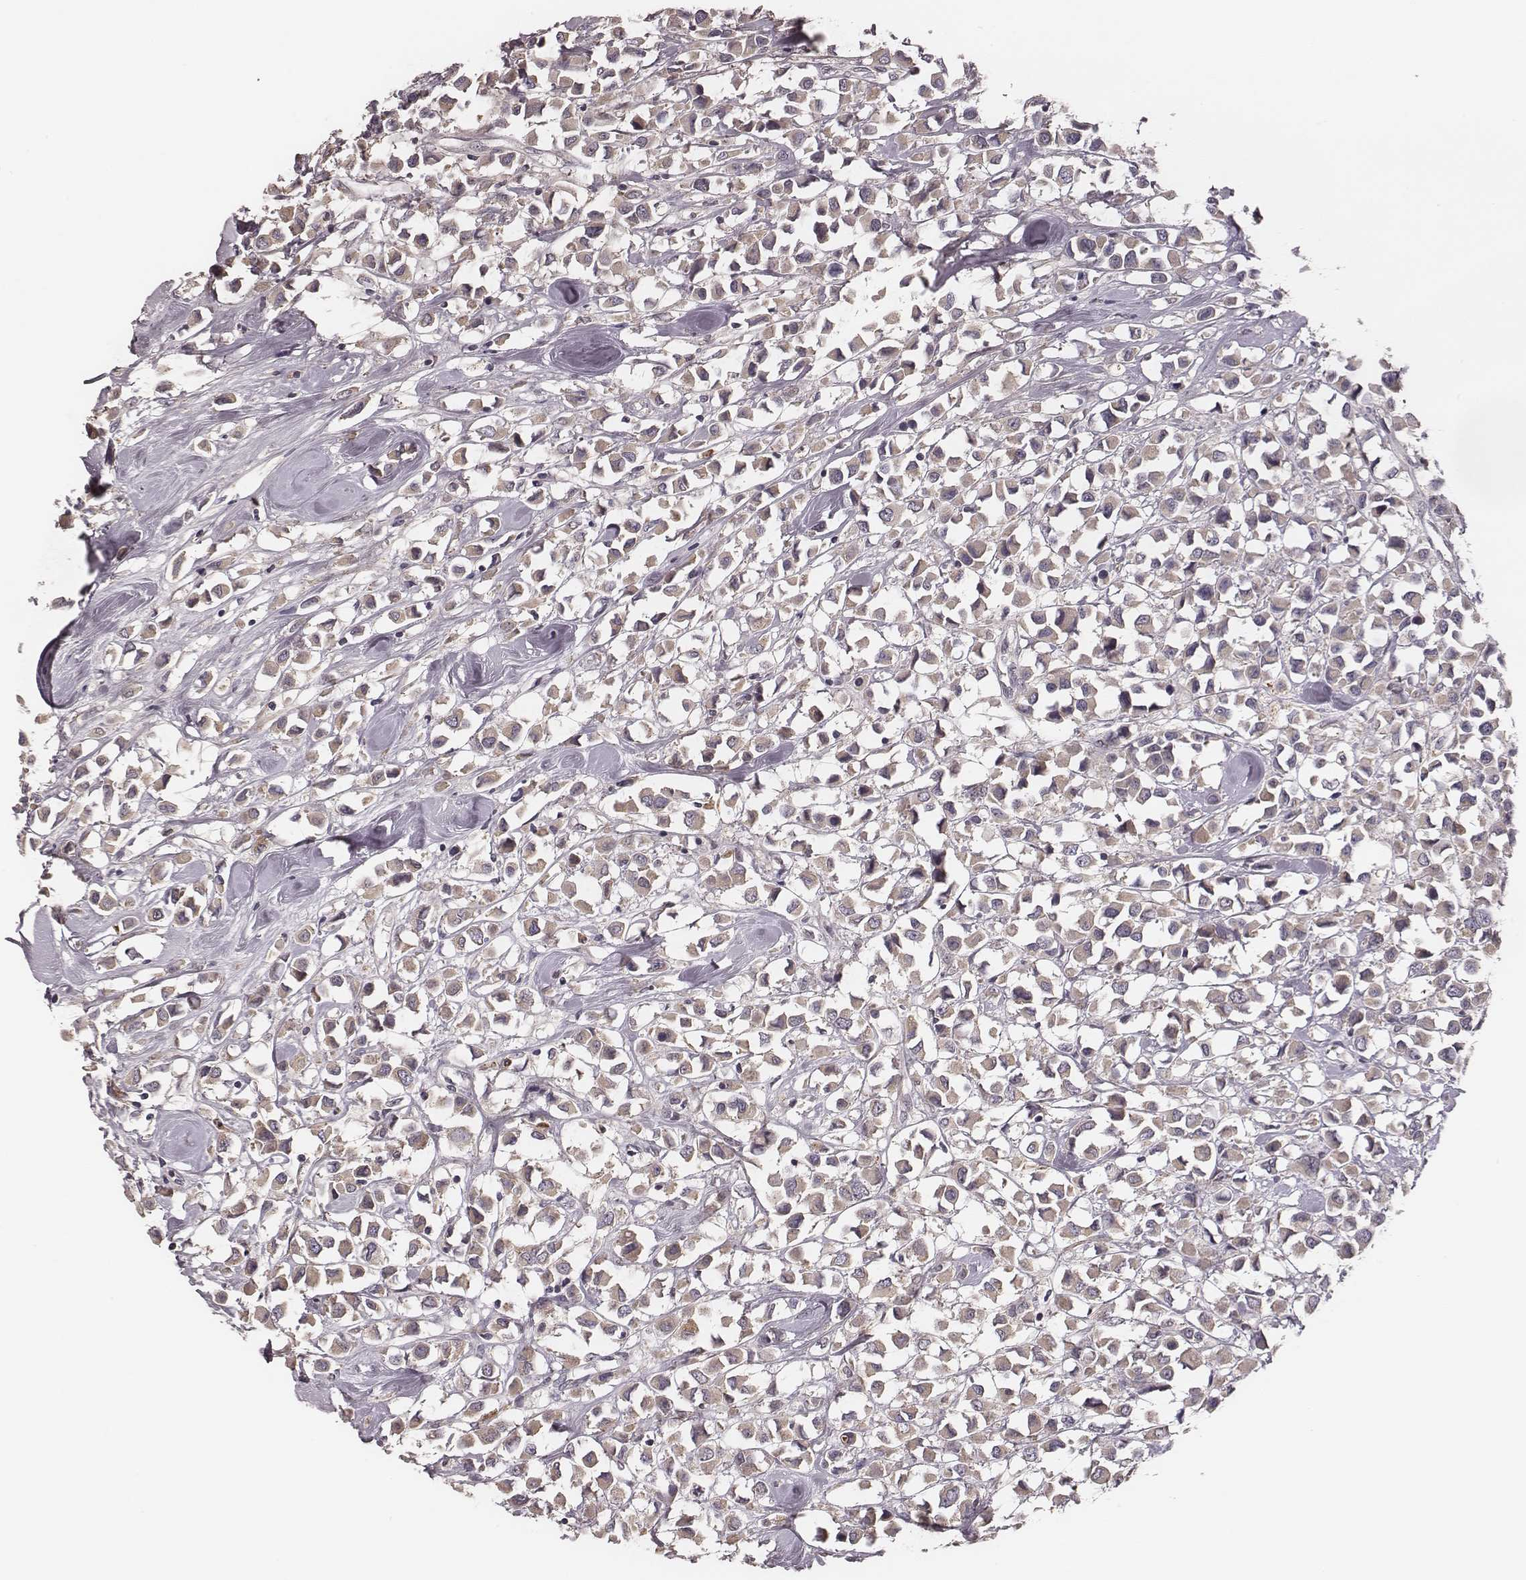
{"staining": {"intensity": "weak", "quantity": ">75%", "location": "cytoplasmic/membranous"}, "tissue": "breast cancer", "cell_type": "Tumor cells", "image_type": "cancer", "snomed": [{"axis": "morphology", "description": "Duct carcinoma"}, {"axis": "topography", "description": "Breast"}], "caption": "Immunohistochemistry photomicrograph of neoplastic tissue: human breast cancer stained using immunohistochemistry displays low levels of weak protein expression localized specifically in the cytoplasmic/membranous of tumor cells, appearing as a cytoplasmic/membranous brown color.", "gene": "P2RX5", "patient": {"sex": "female", "age": 61}}